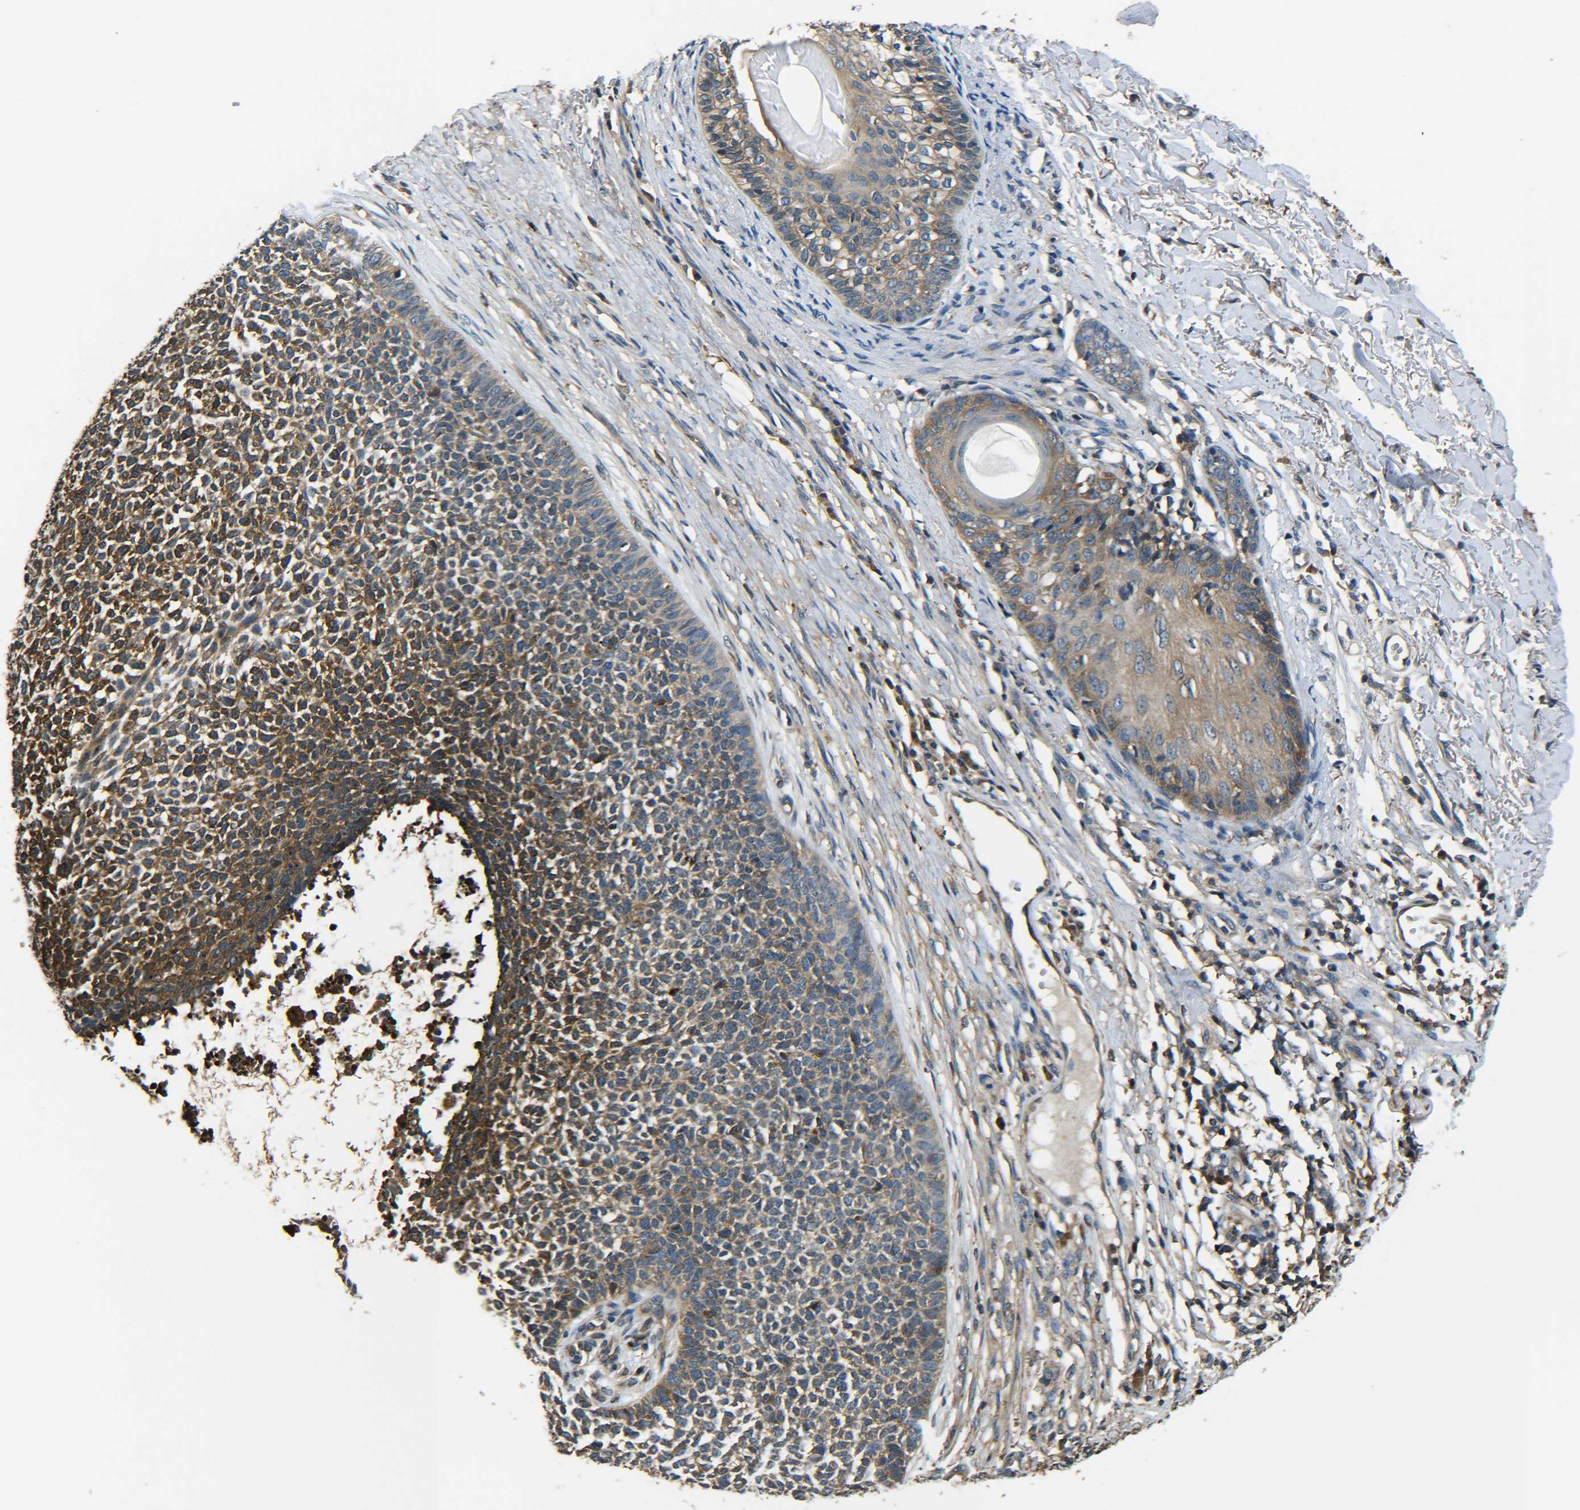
{"staining": {"intensity": "strong", "quantity": "25%-75%", "location": "cytoplasmic/membranous"}, "tissue": "skin cancer", "cell_type": "Tumor cells", "image_type": "cancer", "snomed": [{"axis": "morphology", "description": "Basal cell carcinoma"}, {"axis": "topography", "description": "Skin"}], "caption": "Immunohistochemical staining of basal cell carcinoma (skin) exhibits high levels of strong cytoplasmic/membranous protein staining in about 25%-75% of tumor cells.", "gene": "PREB", "patient": {"sex": "female", "age": 84}}